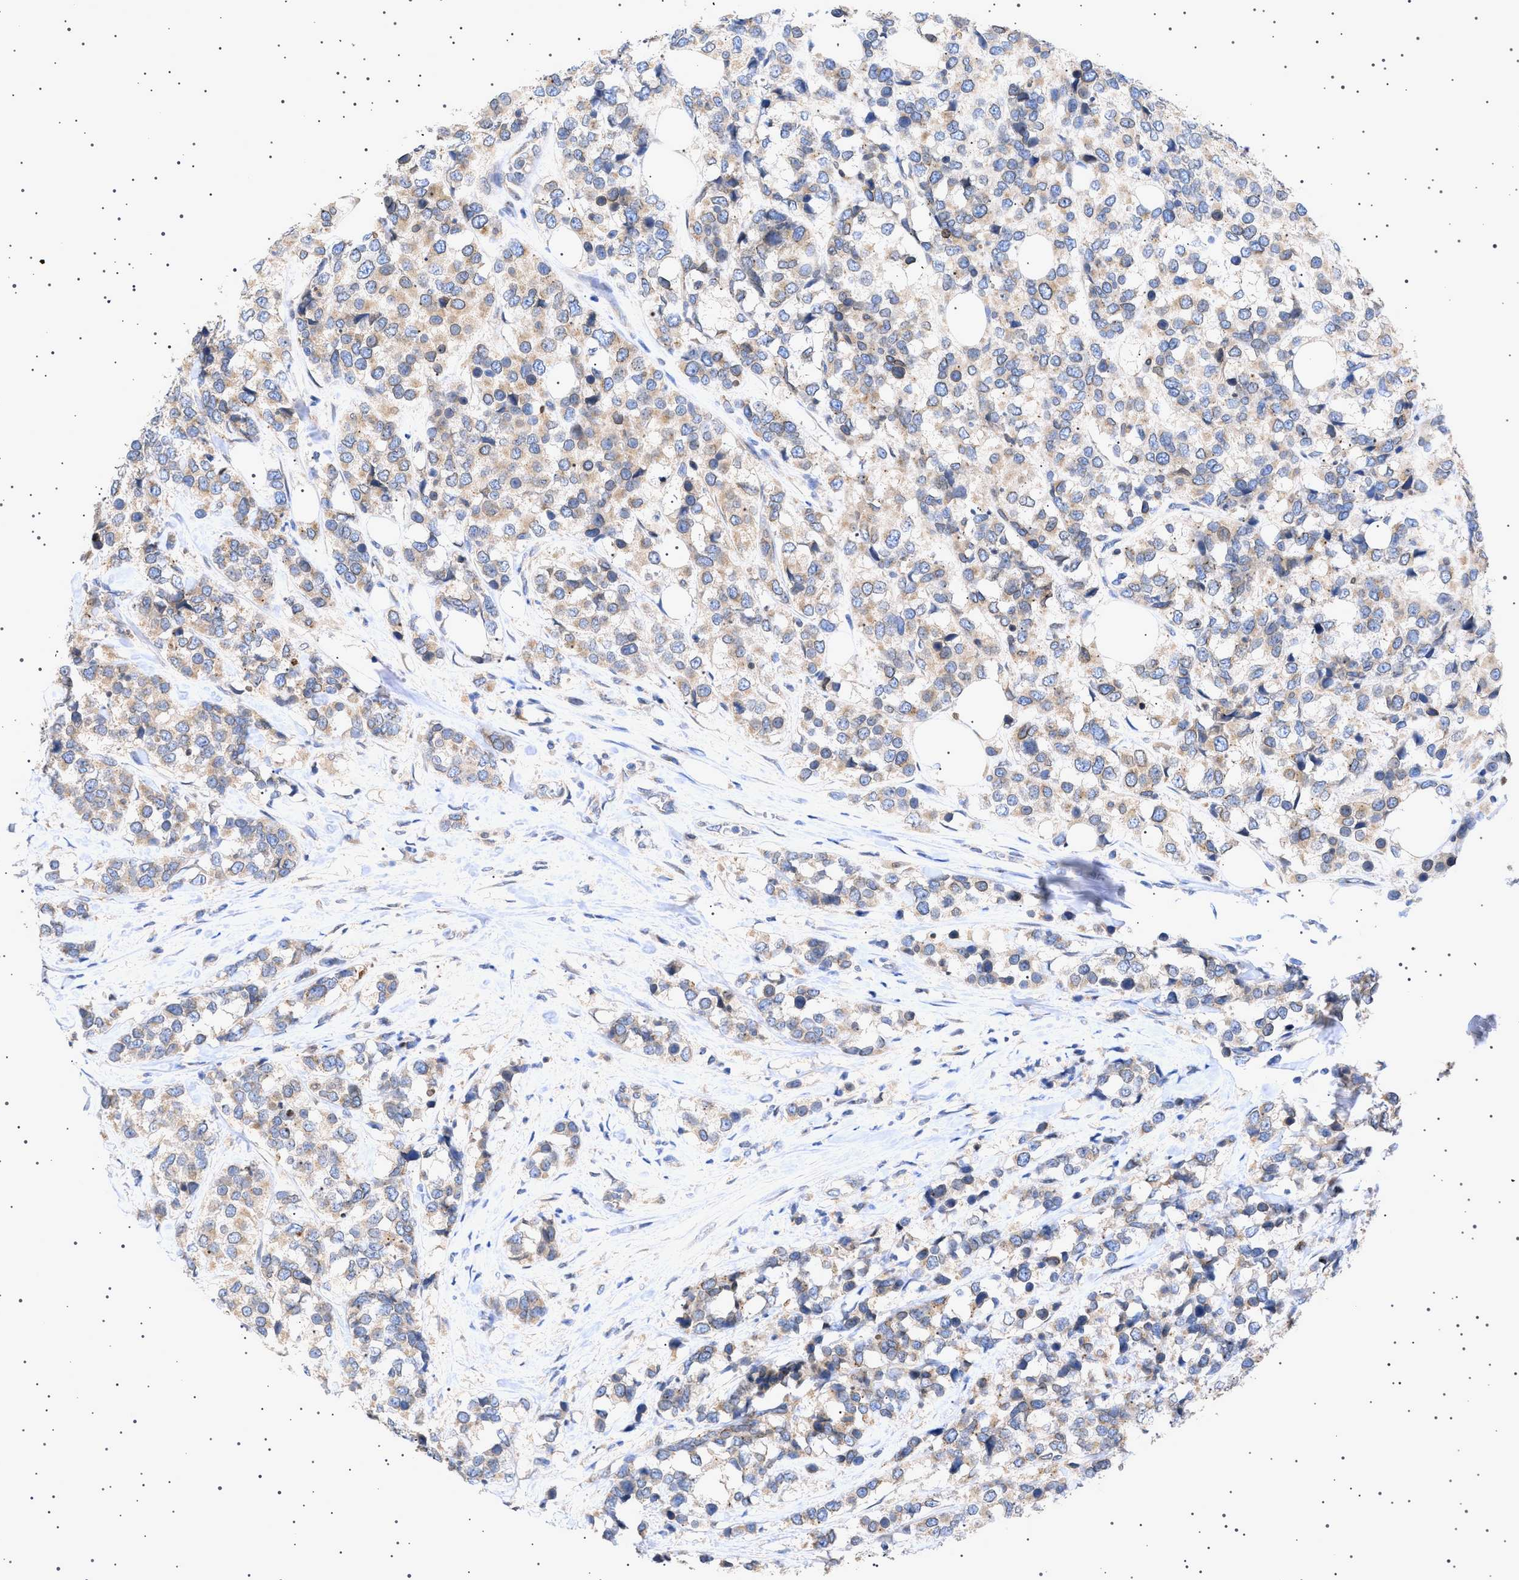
{"staining": {"intensity": "weak", "quantity": ">75%", "location": "cytoplasmic/membranous"}, "tissue": "breast cancer", "cell_type": "Tumor cells", "image_type": "cancer", "snomed": [{"axis": "morphology", "description": "Lobular carcinoma"}, {"axis": "topography", "description": "Breast"}], "caption": "Human lobular carcinoma (breast) stained with a protein marker exhibits weak staining in tumor cells.", "gene": "NUP93", "patient": {"sex": "female", "age": 59}}